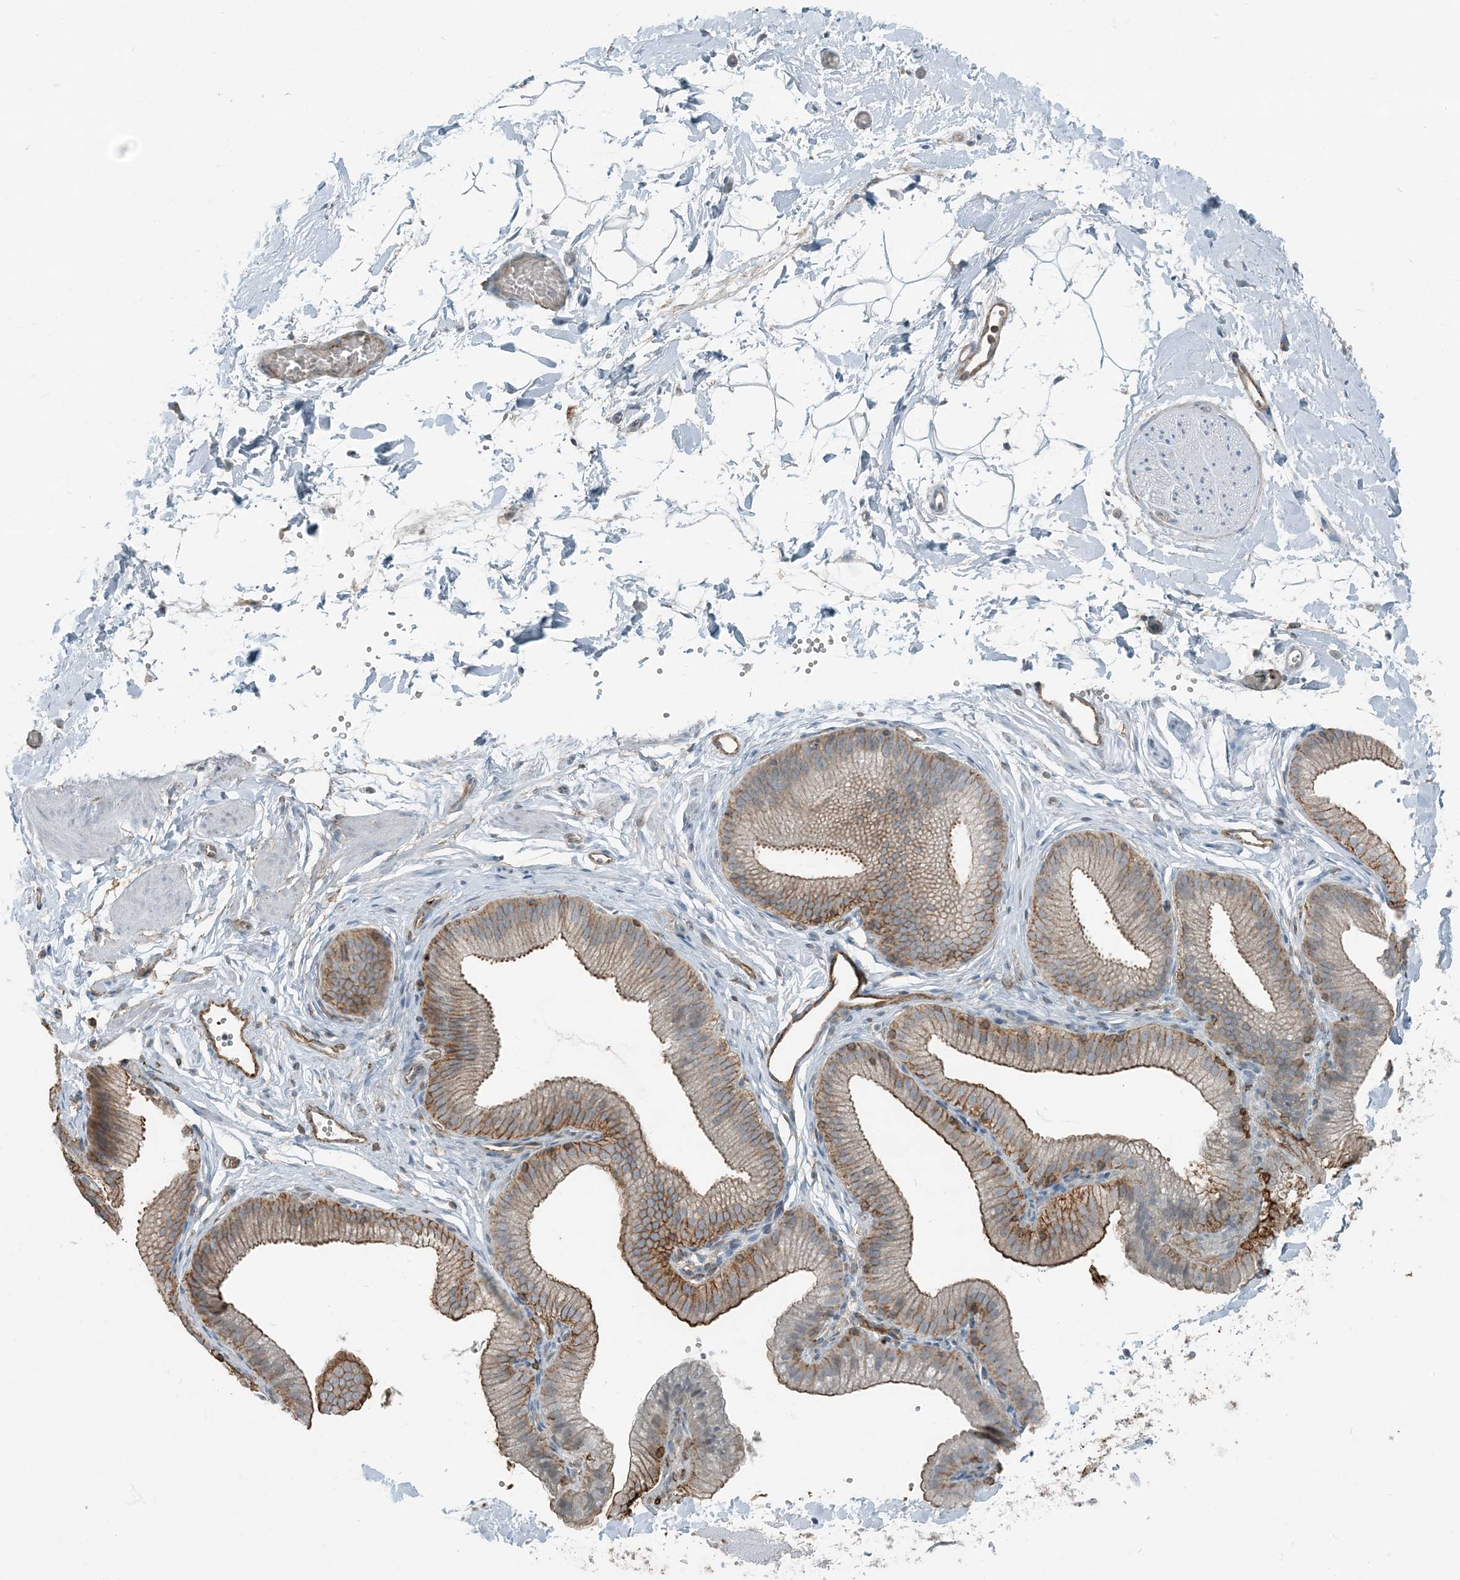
{"staining": {"intensity": "negative", "quantity": "none", "location": "none"}, "tissue": "adipose tissue", "cell_type": "Adipocytes", "image_type": "normal", "snomed": [{"axis": "morphology", "description": "Normal tissue, NOS"}, {"axis": "topography", "description": "Gallbladder"}, {"axis": "topography", "description": "Peripheral nerve tissue"}], "caption": "The micrograph exhibits no staining of adipocytes in unremarkable adipose tissue.", "gene": "APOBEC3C", "patient": {"sex": "male", "age": 38}}